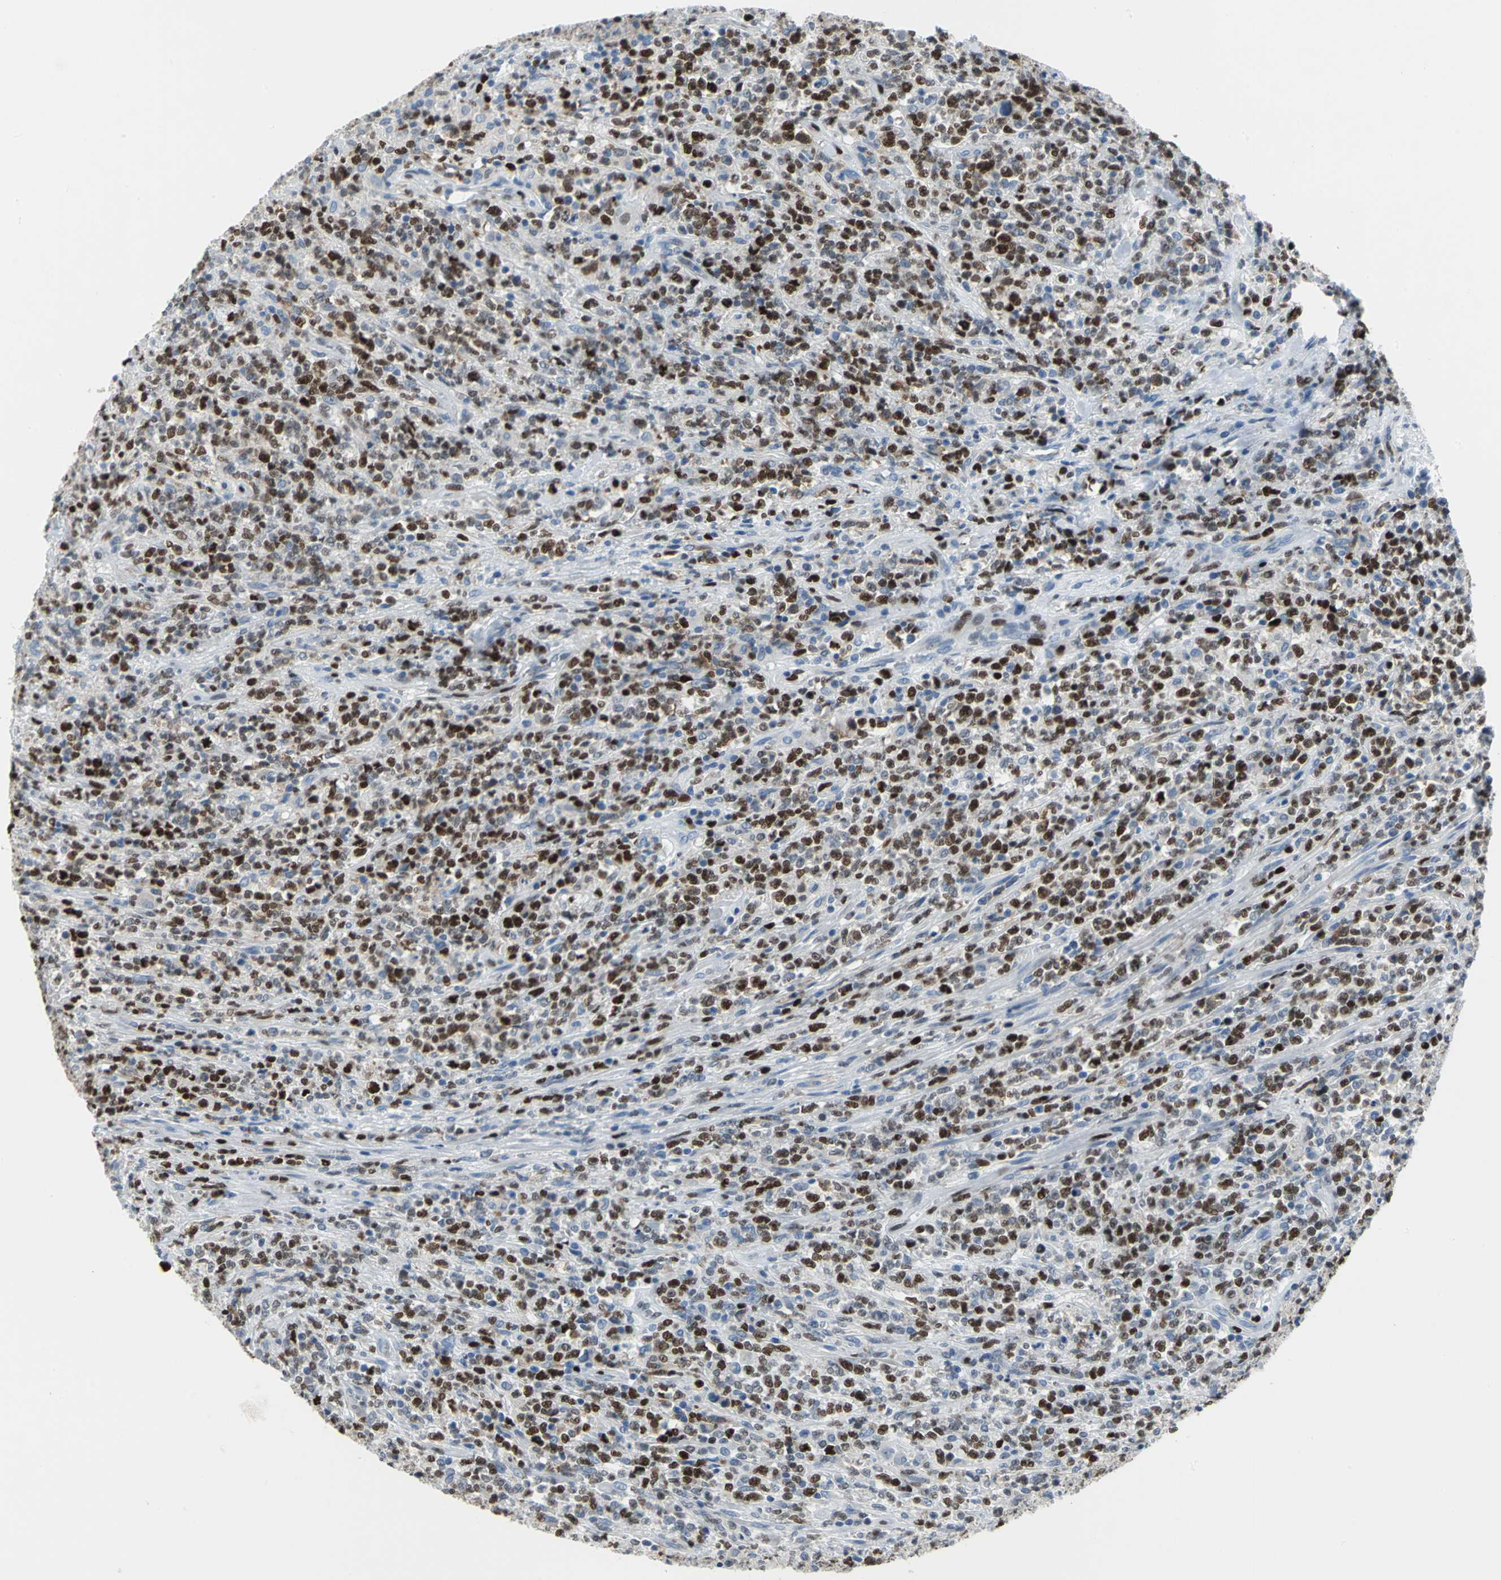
{"staining": {"intensity": "strong", "quantity": ">75%", "location": "nuclear"}, "tissue": "lymphoma", "cell_type": "Tumor cells", "image_type": "cancer", "snomed": [{"axis": "morphology", "description": "Malignant lymphoma, non-Hodgkin's type, High grade"}, {"axis": "topography", "description": "Soft tissue"}], "caption": "Protein expression analysis of lymphoma reveals strong nuclear positivity in about >75% of tumor cells. The staining was performed using DAB (3,3'-diaminobenzidine) to visualize the protein expression in brown, while the nuclei were stained in blue with hematoxylin (Magnification: 20x).", "gene": "MCM4", "patient": {"sex": "male", "age": 18}}